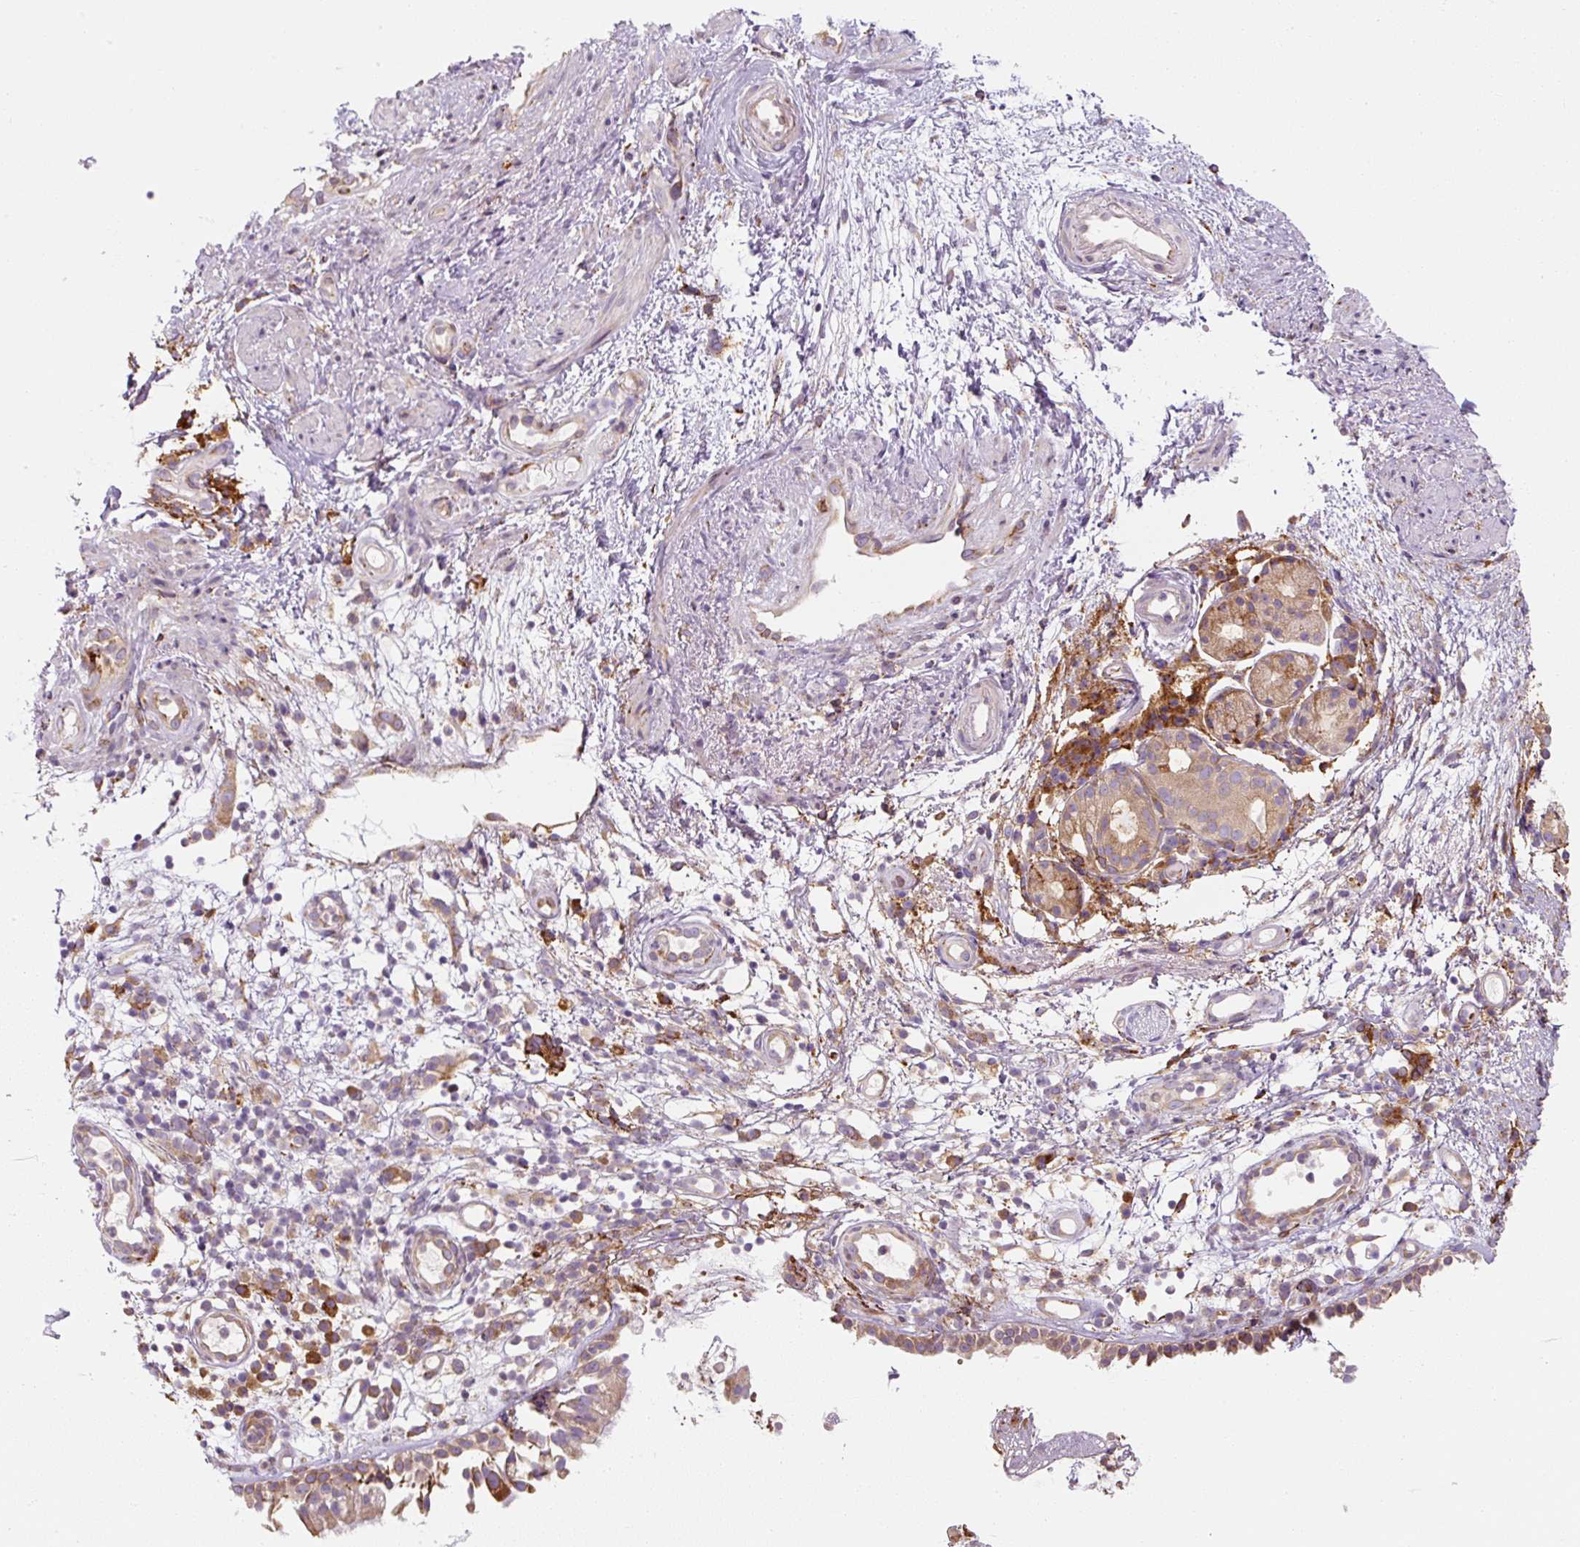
{"staining": {"intensity": "strong", "quantity": ">75%", "location": "cytoplasmic/membranous"}, "tissue": "nasopharynx", "cell_type": "Respiratory epithelial cells", "image_type": "normal", "snomed": [{"axis": "morphology", "description": "Normal tissue, NOS"}, {"axis": "morphology", "description": "Inflammation, NOS"}, {"axis": "topography", "description": "Nasopharynx"}], "caption": "This is a micrograph of IHC staining of benign nasopharynx, which shows strong staining in the cytoplasmic/membranous of respiratory epithelial cells.", "gene": "PRKCSH", "patient": {"sex": "male", "age": 54}}